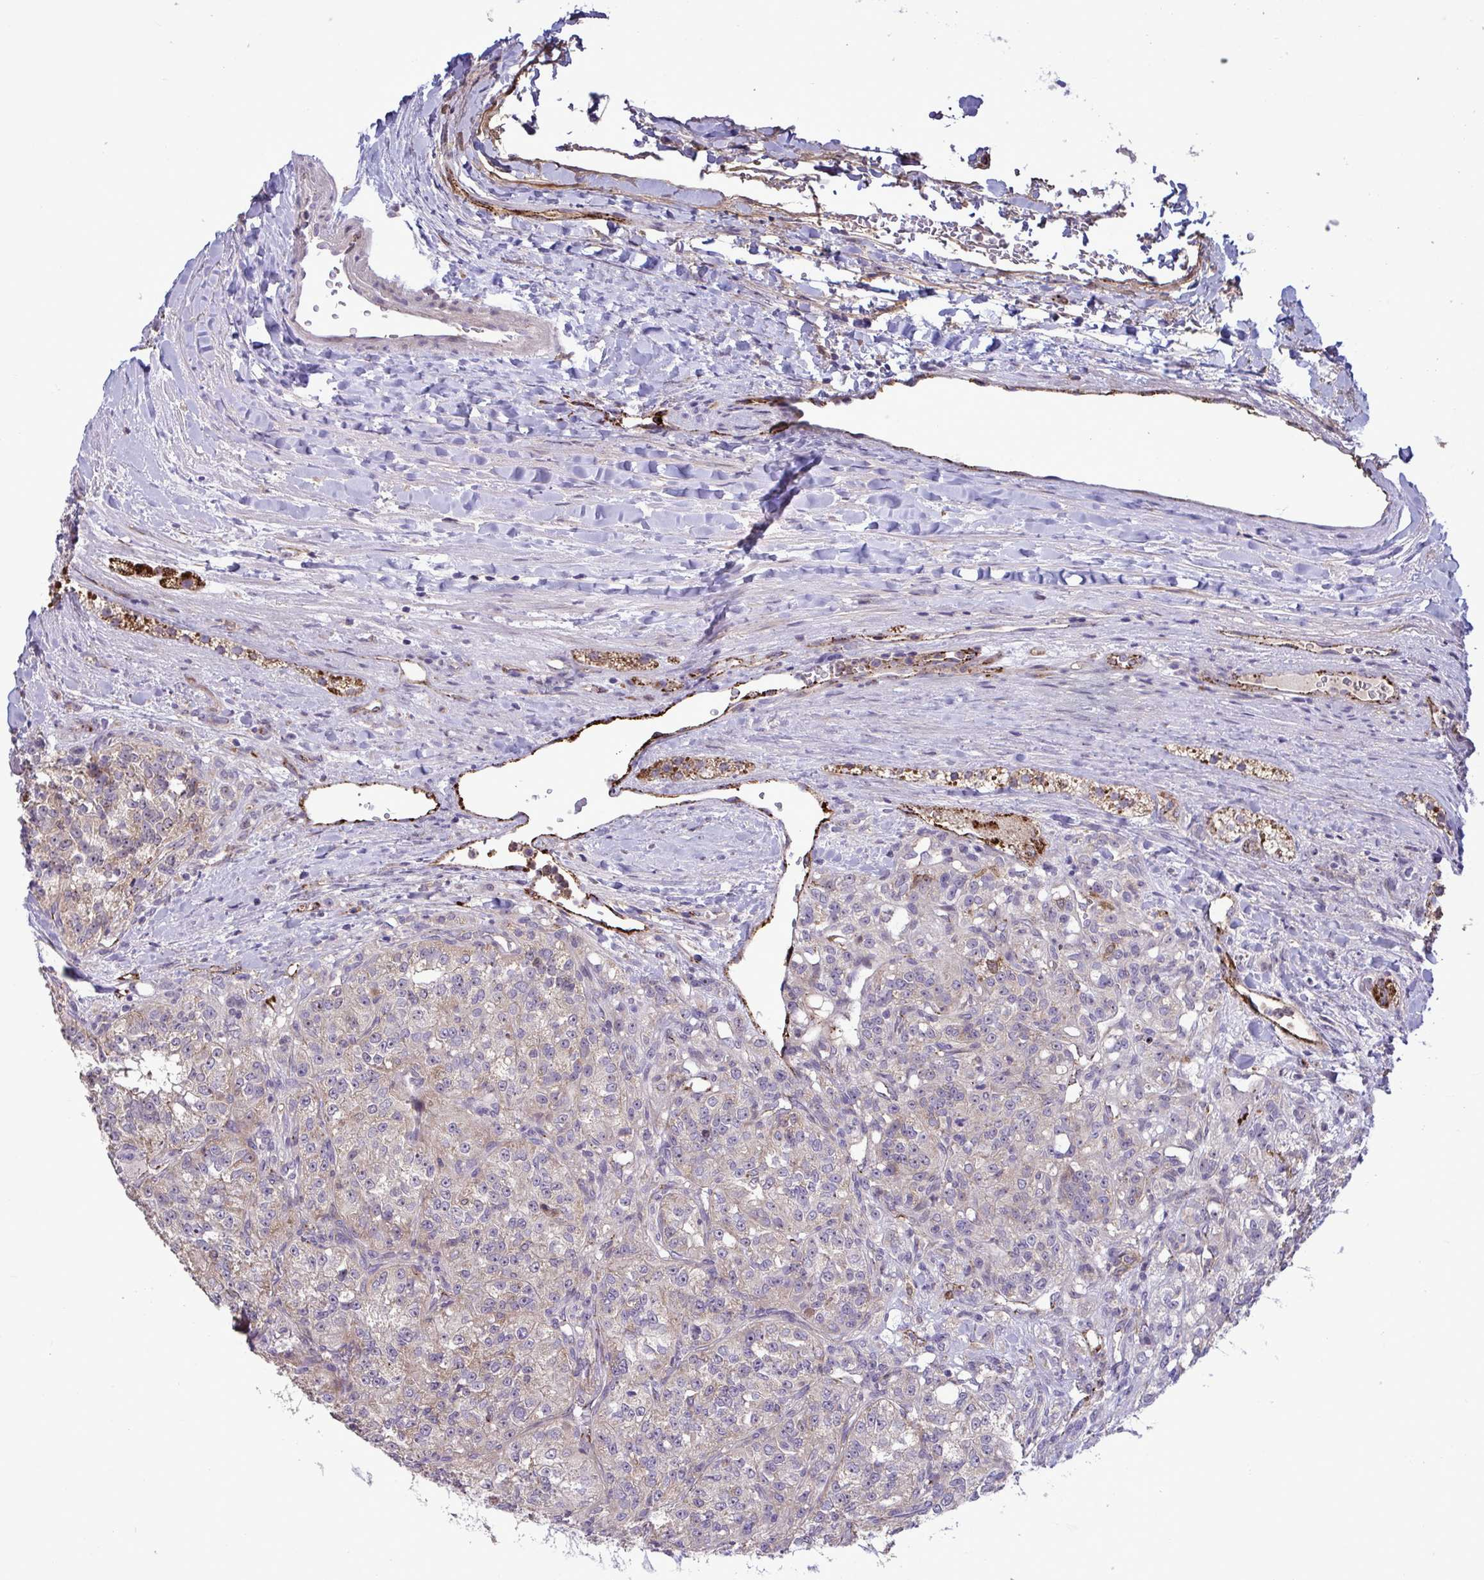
{"staining": {"intensity": "weak", "quantity": "<25%", "location": "cytoplasmic/membranous"}, "tissue": "renal cancer", "cell_type": "Tumor cells", "image_type": "cancer", "snomed": [{"axis": "morphology", "description": "Adenocarcinoma, NOS"}, {"axis": "topography", "description": "Kidney"}], "caption": "High magnification brightfield microscopy of renal adenocarcinoma stained with DAB (3,3'-diaminobenzidine) (brown) and counterstained with hematoxylin (blue): tumor cells show no significant expression.", "gene": "CD101", "patient": {"sex": "female", "age": 63}}